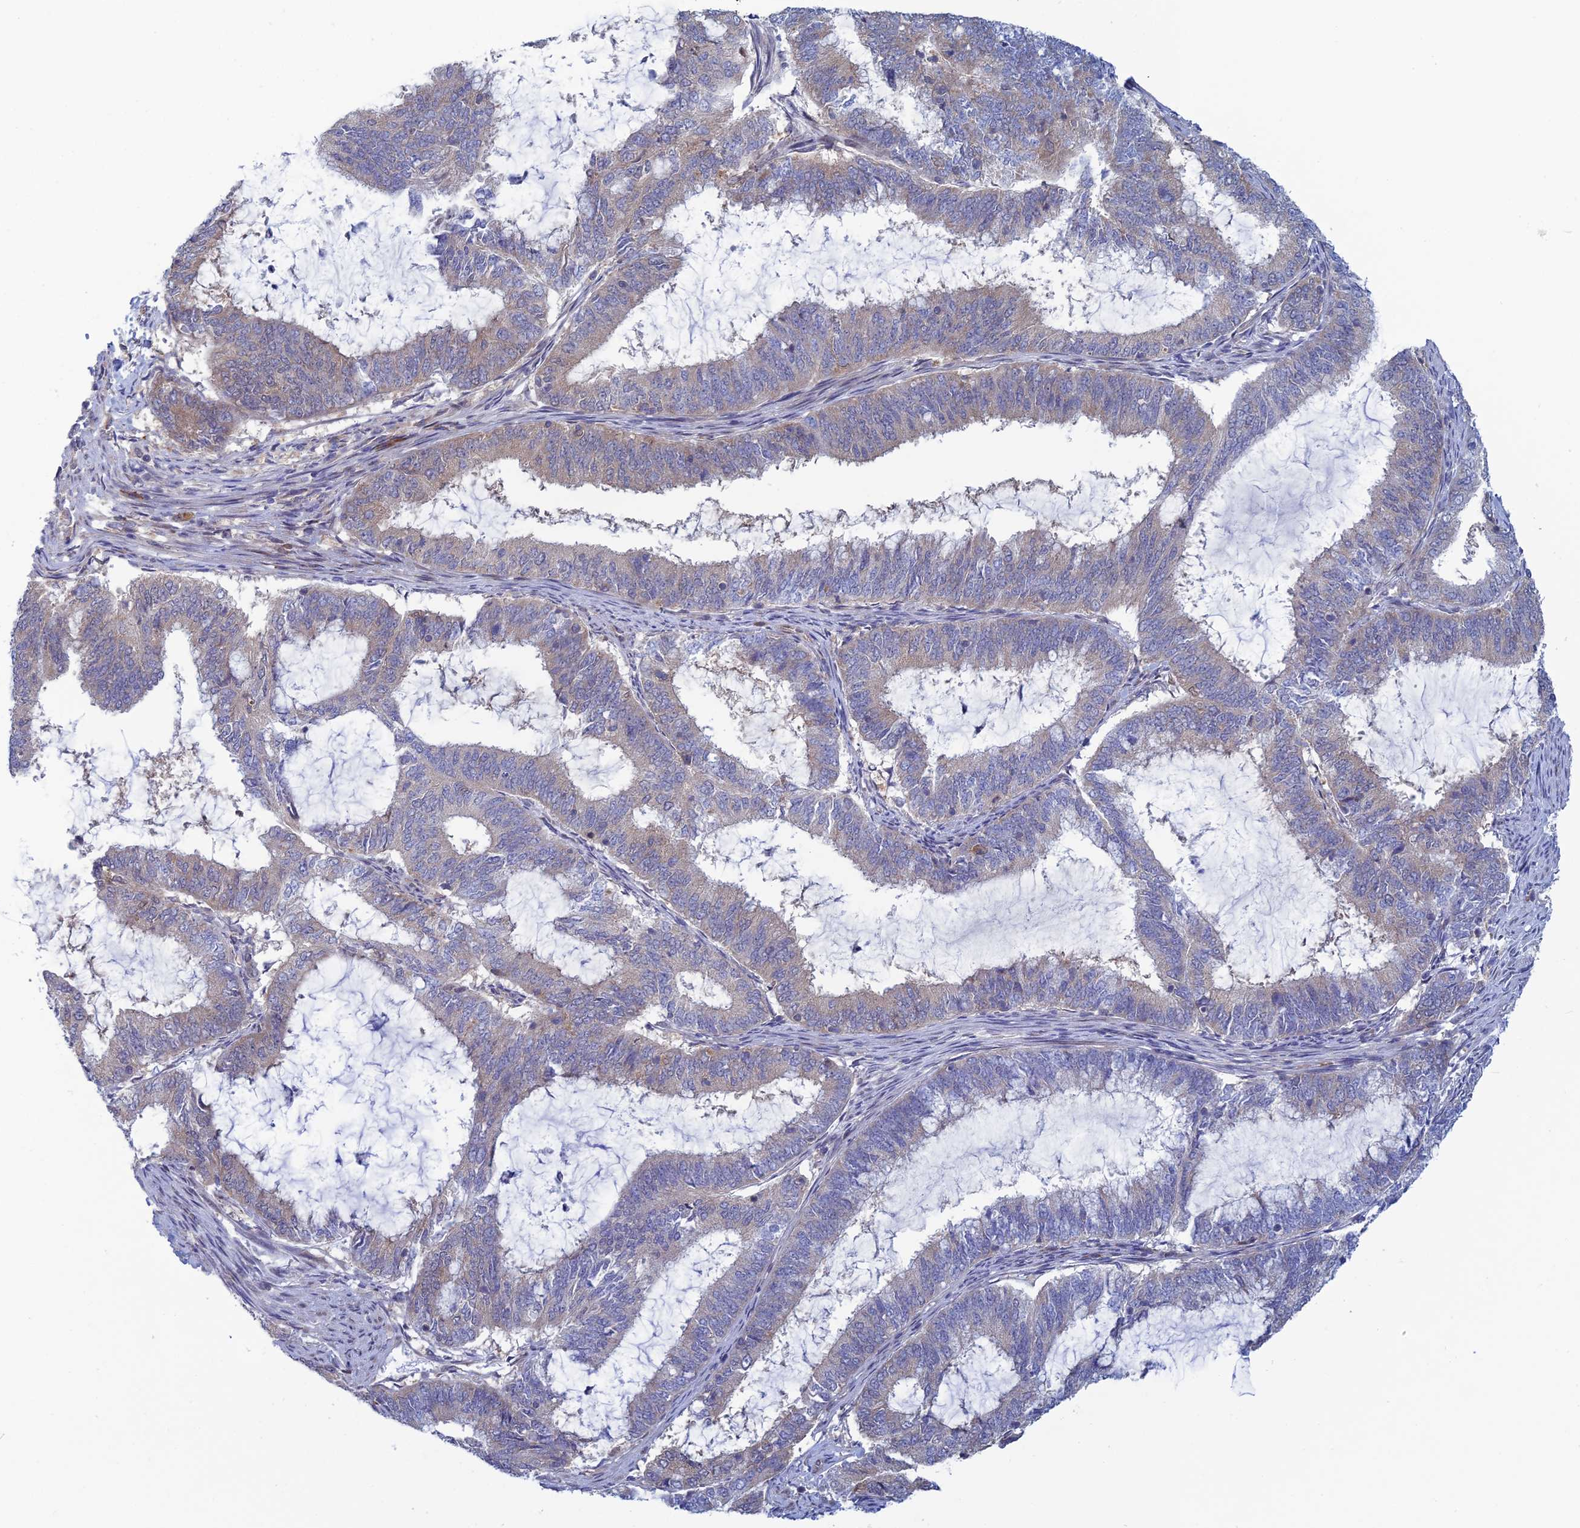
{"staining": {"intensity": "weak", "quantity": "<25%", "location": "cytoplasmic/membranous"}, "tissue": "endometrial cancer", "cell_type": "Tumor cells", "image_type": "cancer", "snomed": [{"axis": "morphology", "description": "Adenocarcinoma, NOS"}, {"axis": "topography", "description": "Endometrium"}], "caption": "Immunohistochemical staining of human adenocarcinoma (endometrial) displays no significant positivity in tumor cells.", "gene": "SRA1", "patient": {"sex": "female", "age": 51}}